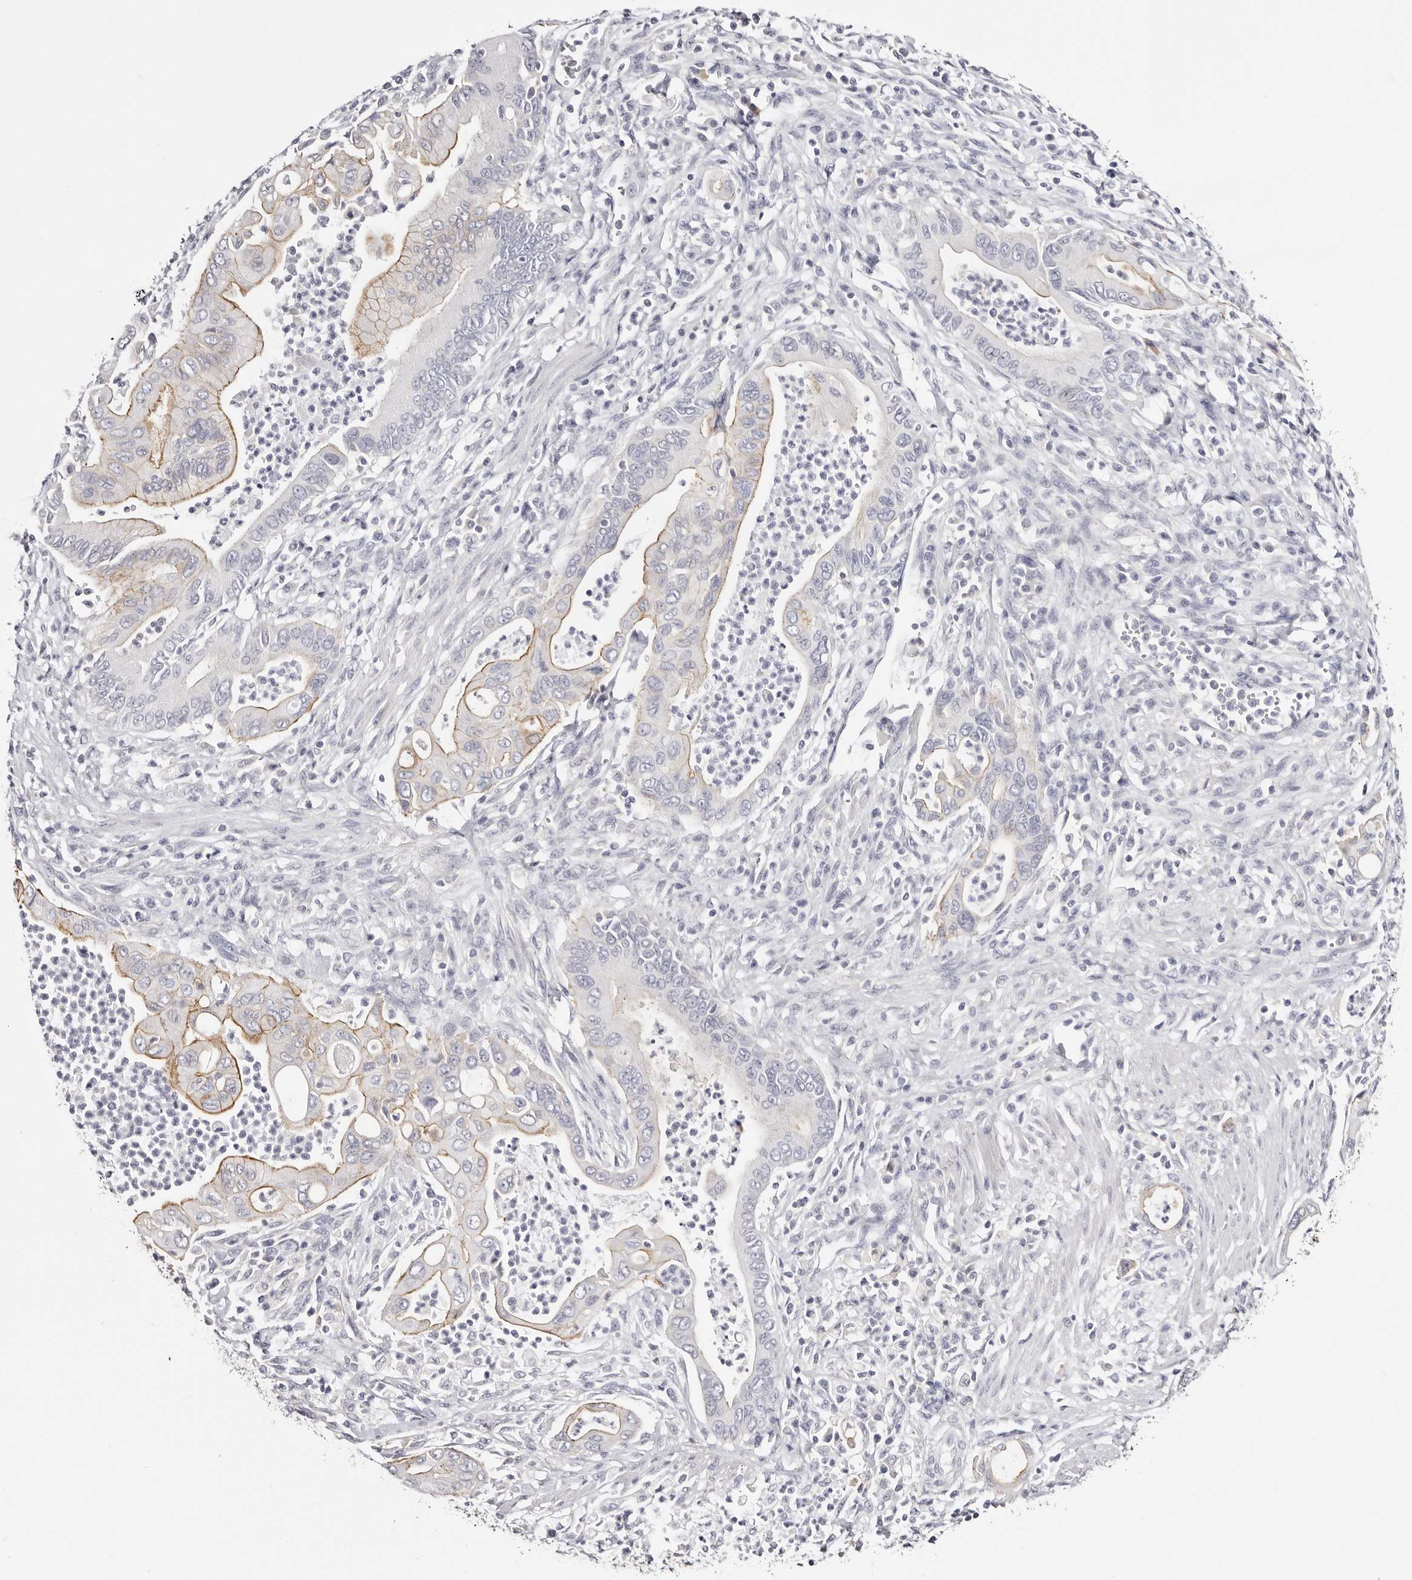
{"staining": {"intensity": "moderate", "quantity": "<25%", "location": "cytoplasmic/membranous"}, "tissue": "pancreatic cancer", "cell_type": "Tumor cells", "image_type": "cancer", "snomed": [{"axis": "morphology", "description": "Adenocarcinoma, NOS"}, {"axis": "topography", "description": "Pancreas"}], "caption": "Pancreatic cancer (adenocarcinoma) stained with a brown dye demonstrates moderate cytoplasmic/membranous positive staining in approximately <25% of tumor cells.", "gene": "ROM1", "patient": {"sex": "male", "age": 78}}